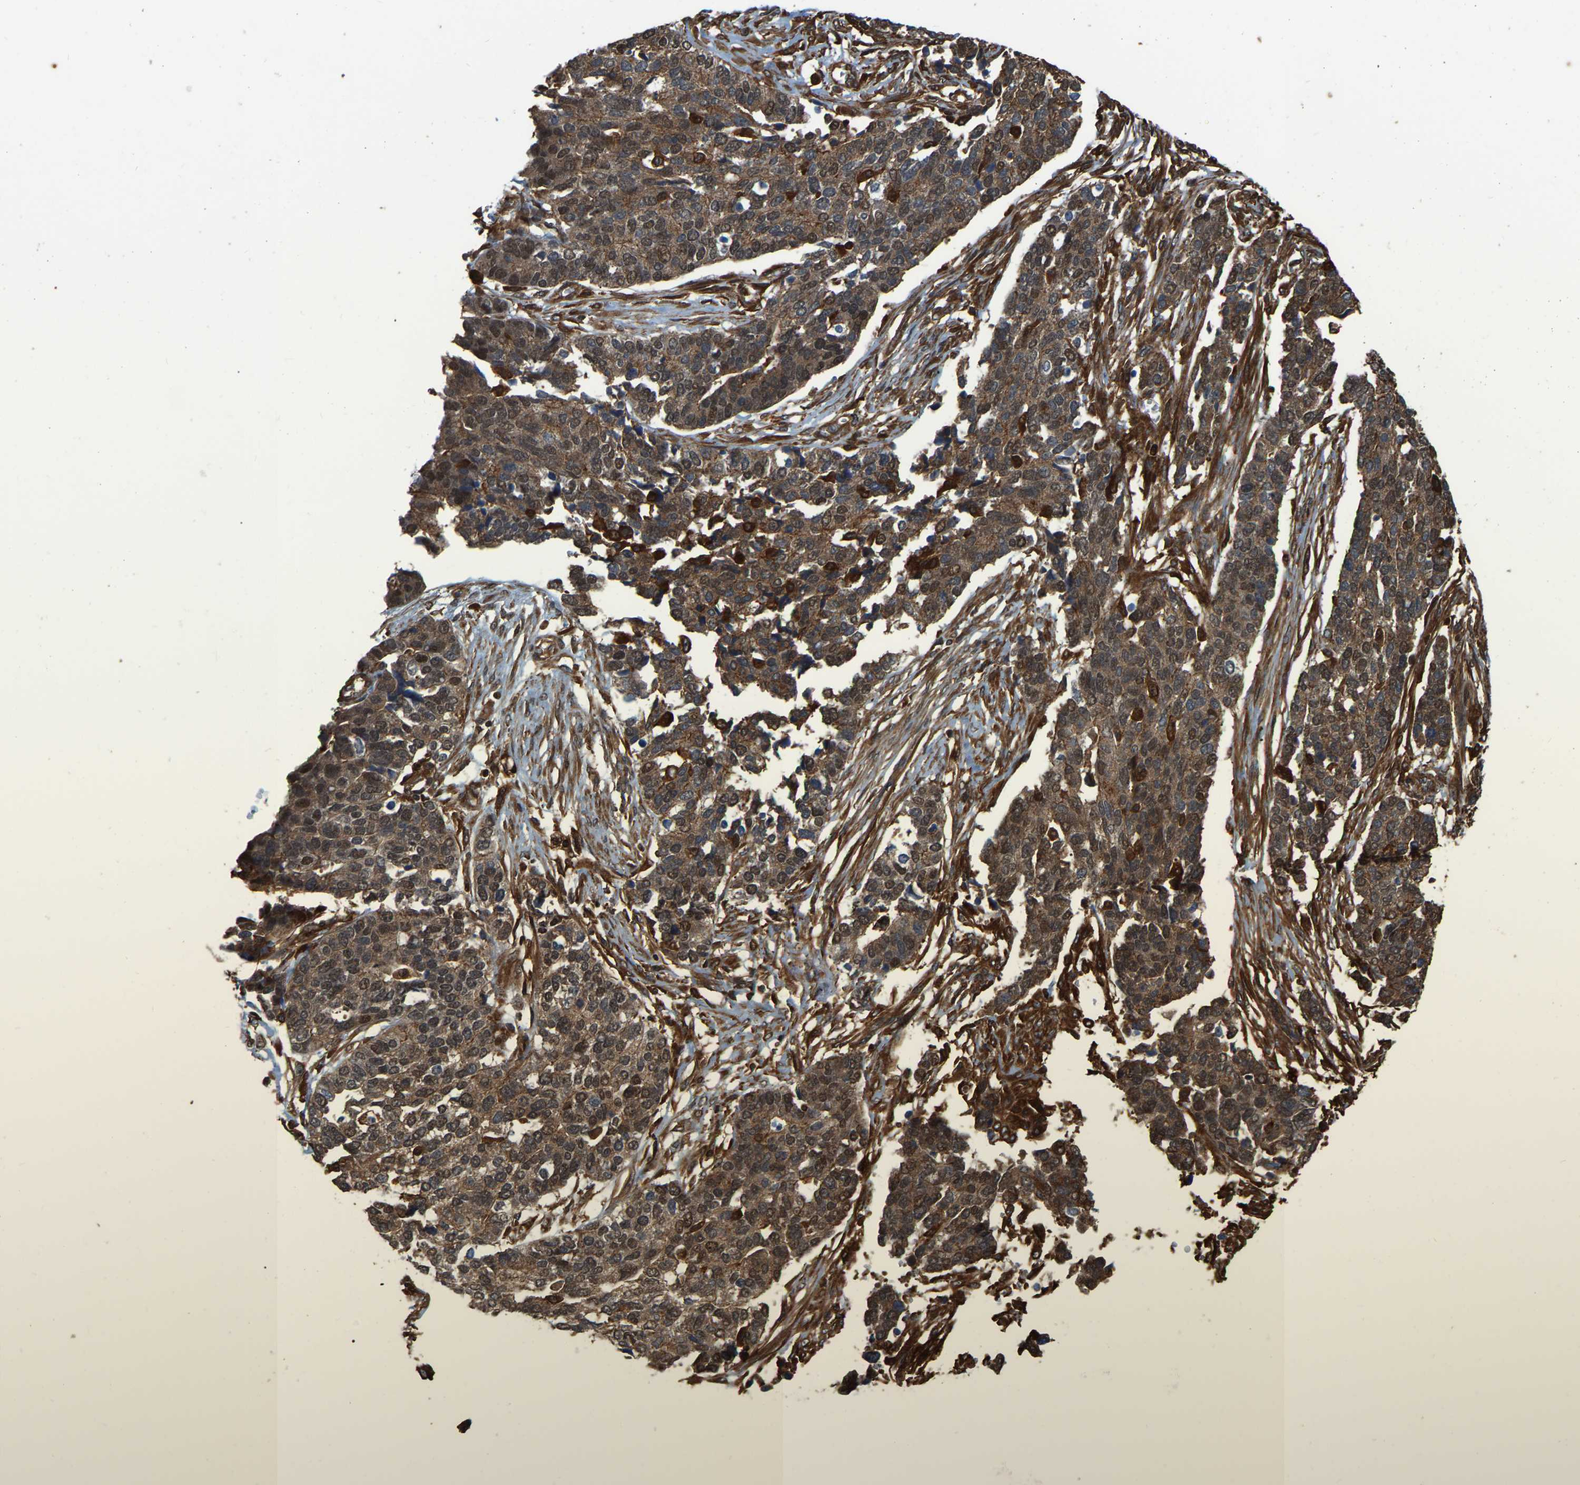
{"staining": {"intensity": "moderate", "quantity": ">75%", "location": "cytoplasmic/membranous,nuclear"}, "tissue": "ovarian cancer", "cell_type": "Tumor cells", "image_type": "cancer", "snomed": [{"axis": "morphology", "description": "Cystadenocarcinoma, serous, NOS"}, {"axis": "topography", "description": "Ovary"}], "caption": "The image reveals immunohistochemical staining of ovarian cancer. There is moderate cytoplasmic/membranous and nuclear expression is appreciated in about >75% of tumor cells.", "gene": "SAMD9L", "patient": {"sex": "female", "age": 44}}